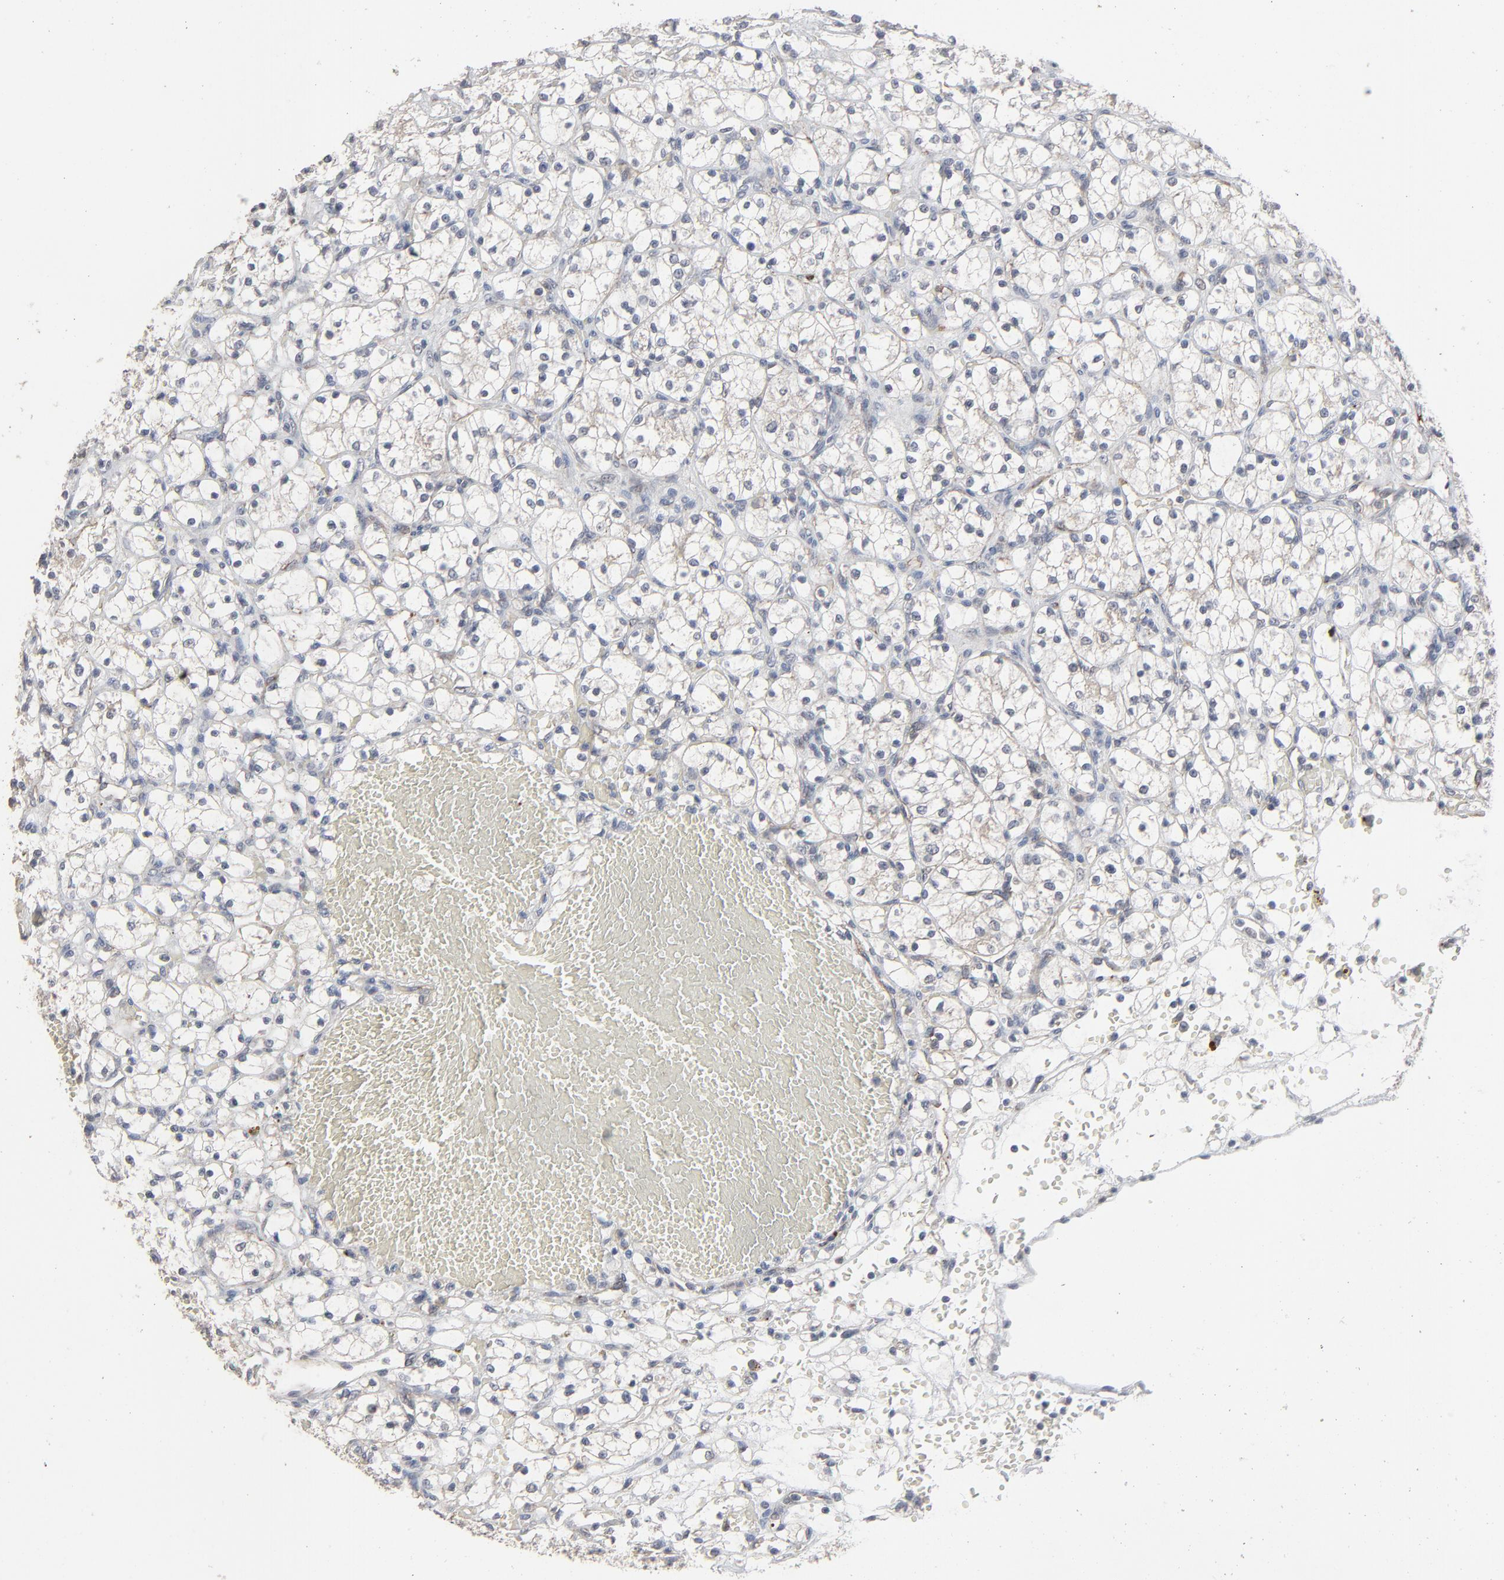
{"staining": {"intensity": "negative", "quantity": "none", "location": "none"}, "tissue": "renal cancer", "cell_type": "Tumor cells", "image_type": "cancer", "snomed": [{"axis": "morphology", "description": "Adenocarcinoma, NOS"}, {"axis": "topography", "description": "Kidney"}], "caption": "An image of human renal cancer is negative for staining in tumor cells. (DAB immunohistochemistry, high magnification).", "gene": "JAM3", "patient": {"sex": "female", "age": 60}}